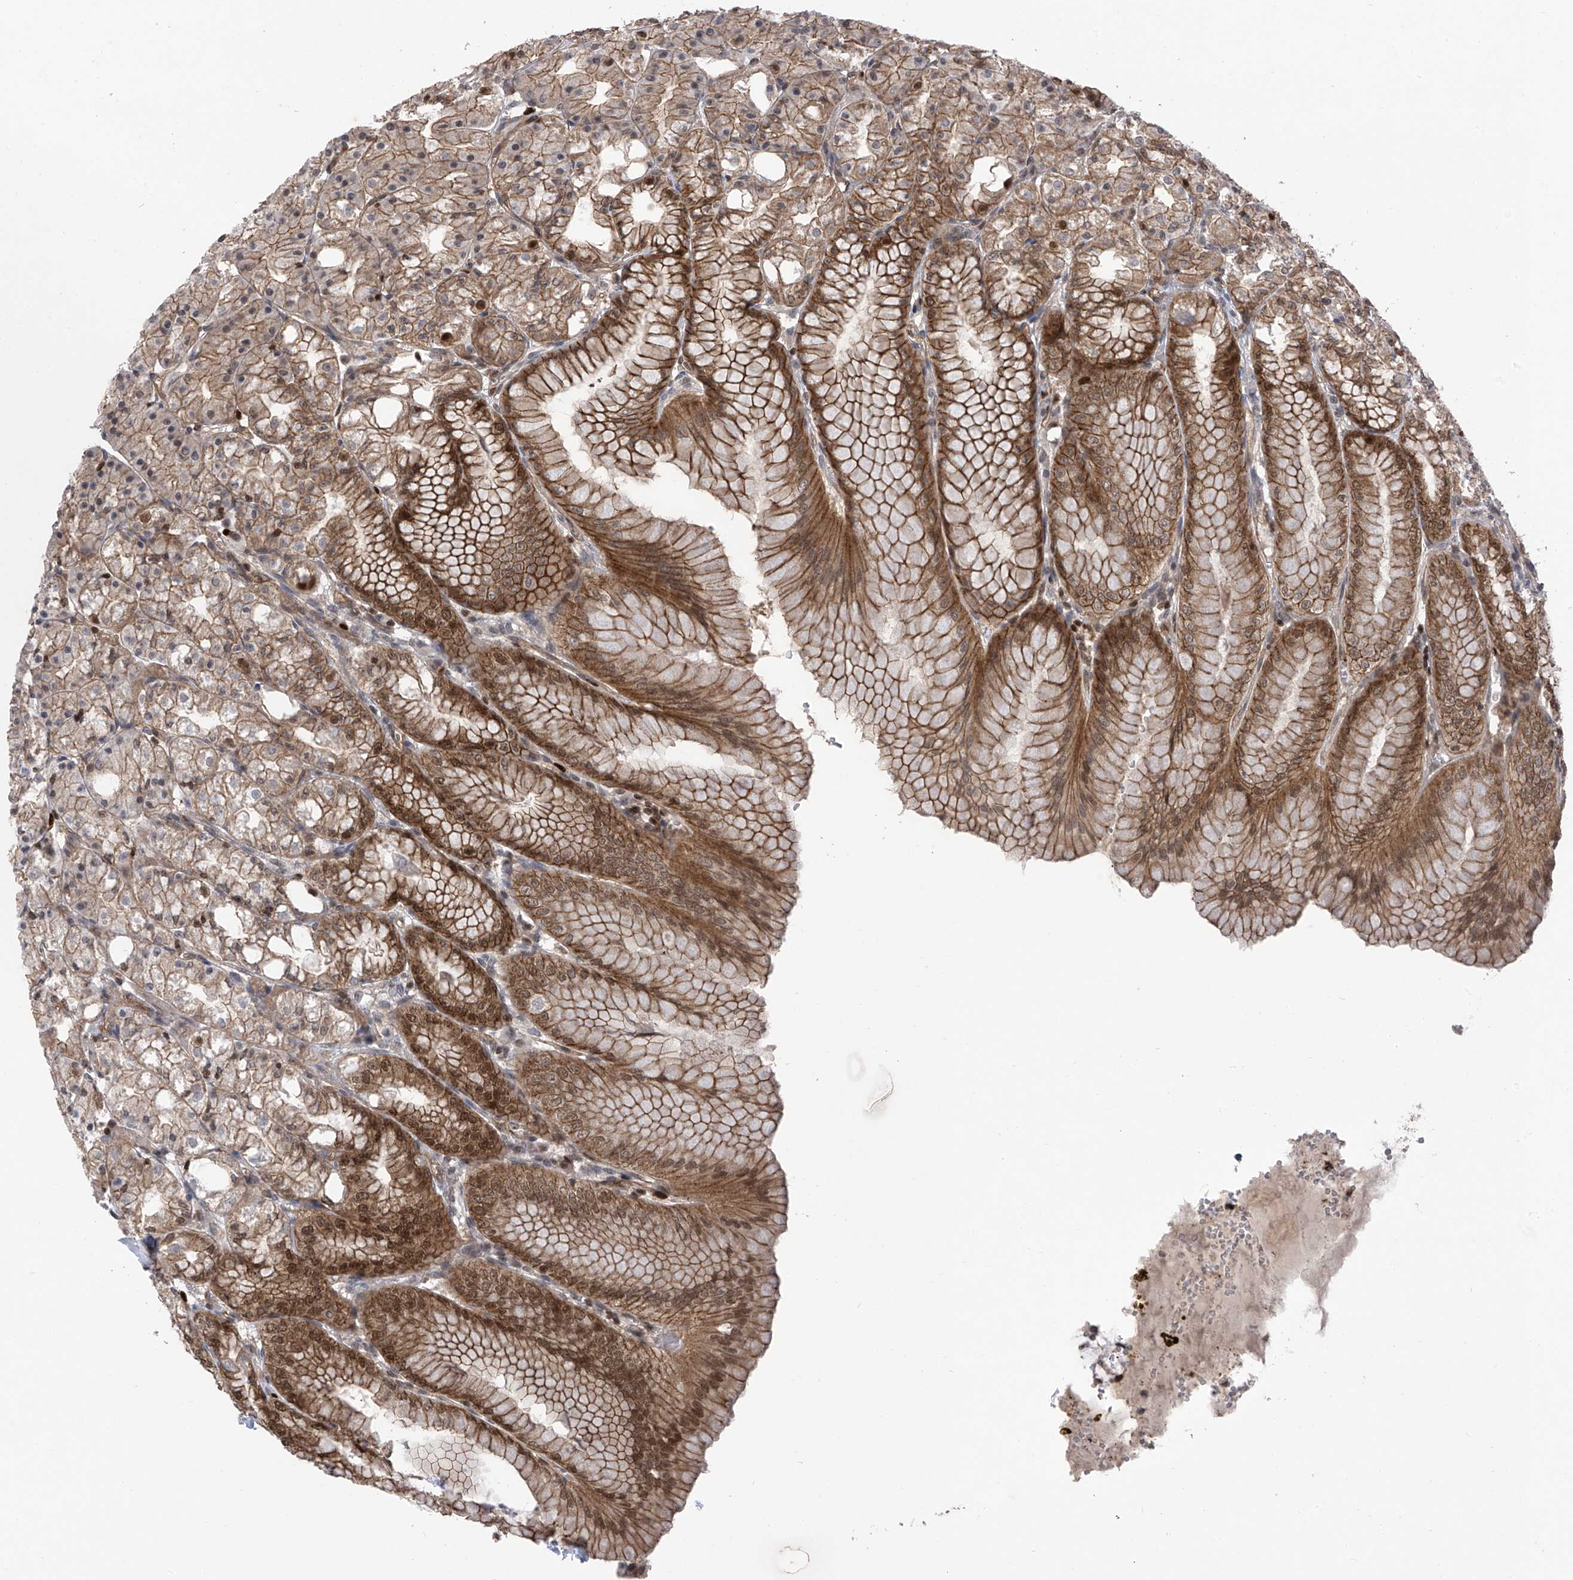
{"staining": {"intensity": "strong", "quantity": "25%-75%", "location": "cytoplasmic/membranous,nuclear"}, "tissue": "stomach", "cell_type": "Glandular cells", "image_type": "normal", "snomed": [{"axis": "morphology", "description": "Normal tissue, NOS"}, {"axis": "topography", "description": "Stomach, lower"}], "caption": "This micrograph exhibits benign stomach stained with immunohistochemistry (IHC) to label a protein in brown. The cytoplasmic/membranous,nuclear of glandular cells show strong positivity for the protein. Nuclei are counter-stained blue.", "gene": "DNAJC9", "patient": {"sex": "male", "age": 71}}